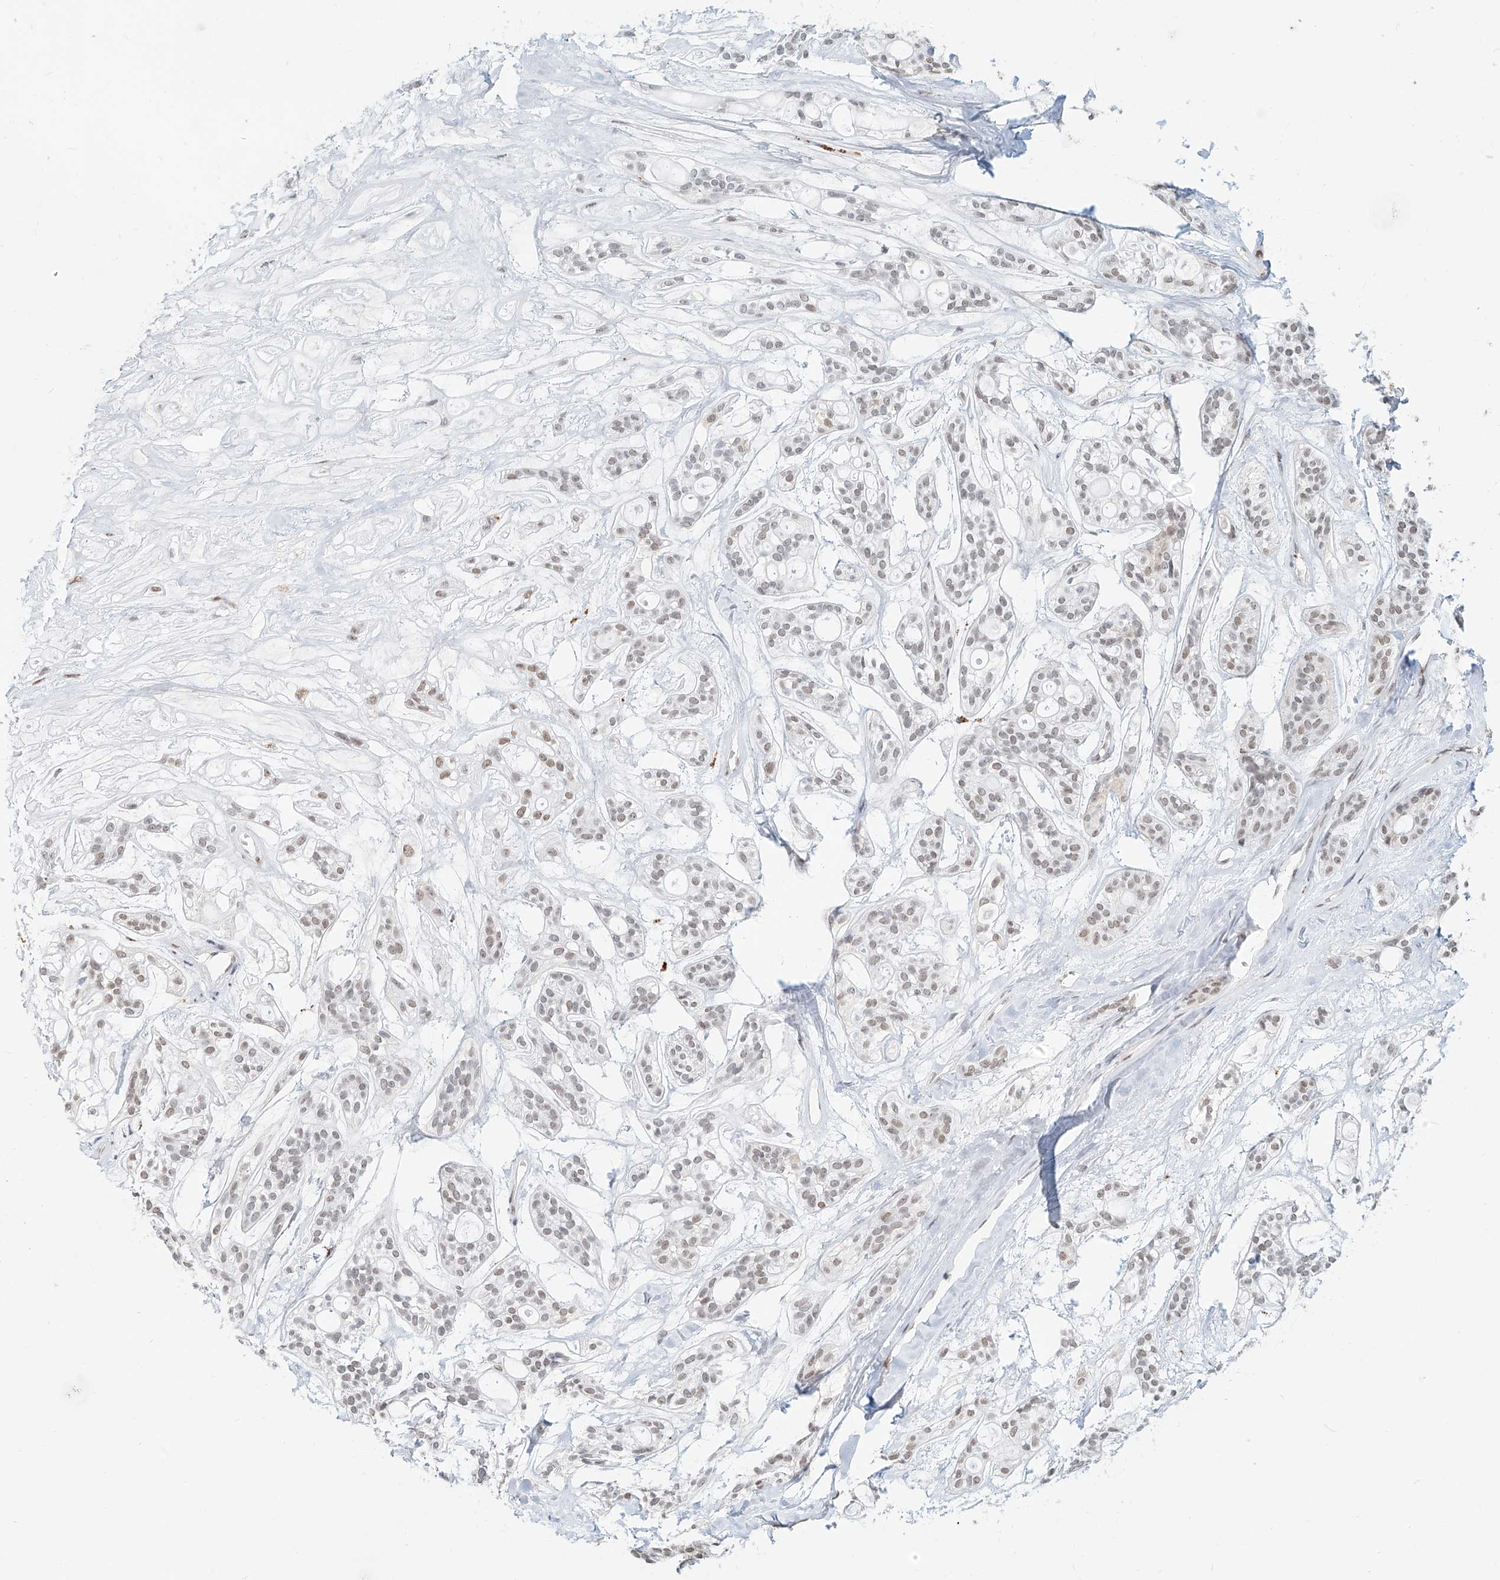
{"staining": {"intensity": "weak", "quantity": "25%-75%", "location": "nuclear"}, "tissue": "head and neck cancer", "cell_type": "Tumor cells", "image_type": "cancer", "snomed": [{"axis": "morphology", "description": "Adenocarcinoma, NOS"}, {"axis": "topography", "description": "Head-Neck"}], "caption": "Immunohistochemical staining of human adenocarcinoma (head and neck) demonstrates low levels of weak nuclear staining in approximately 25%-75% of tumor cells. (Stains: DAB (3,3'-diaminobenzidine) in brown, nuclei in blue, Microscopy: brightfield microscopy at high magnification).", "gene": "SASH1", "patient": {"sex": "male", "age": 66}}